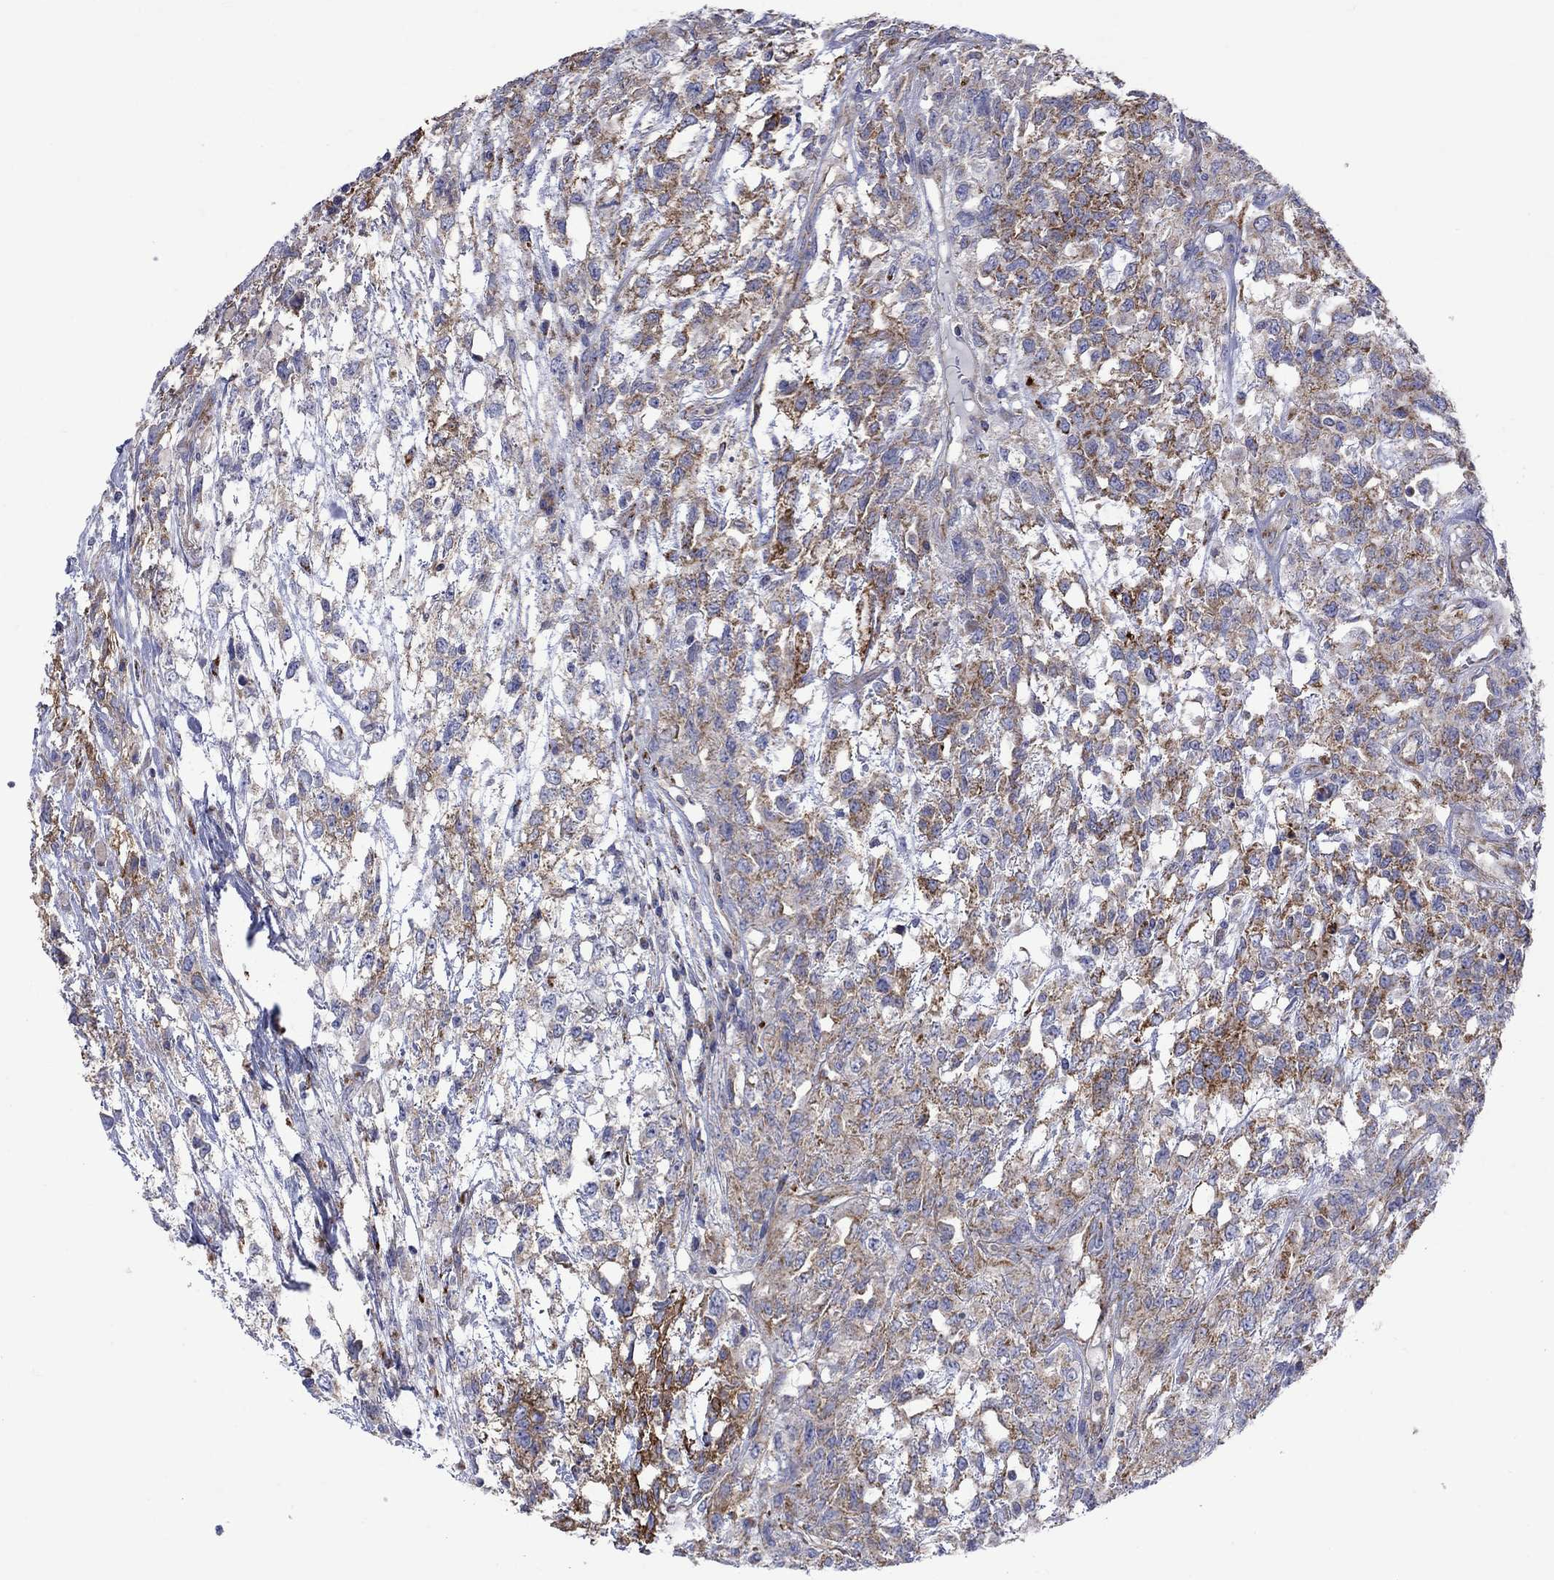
{"staining": {"intensity": "strong", "quantity": "25%-75%", "location": "cytoplasmic/membranous"}, "tissue": "testis cancer", "cell_type": "Tumor cells", "image_type": "cancer", "snomed": [{"axis": "morphology", "description": "Seminoma, NOS"}, {"axis": "topography", "description": "Testis"}], "caption": "Tumor cells demonstrate strong cytoplasmic/membranous staining in about 25%-75% of cells in testis seminoma.", "gene": "CISD1", "patient": {"sex": "male", "age": 52}}